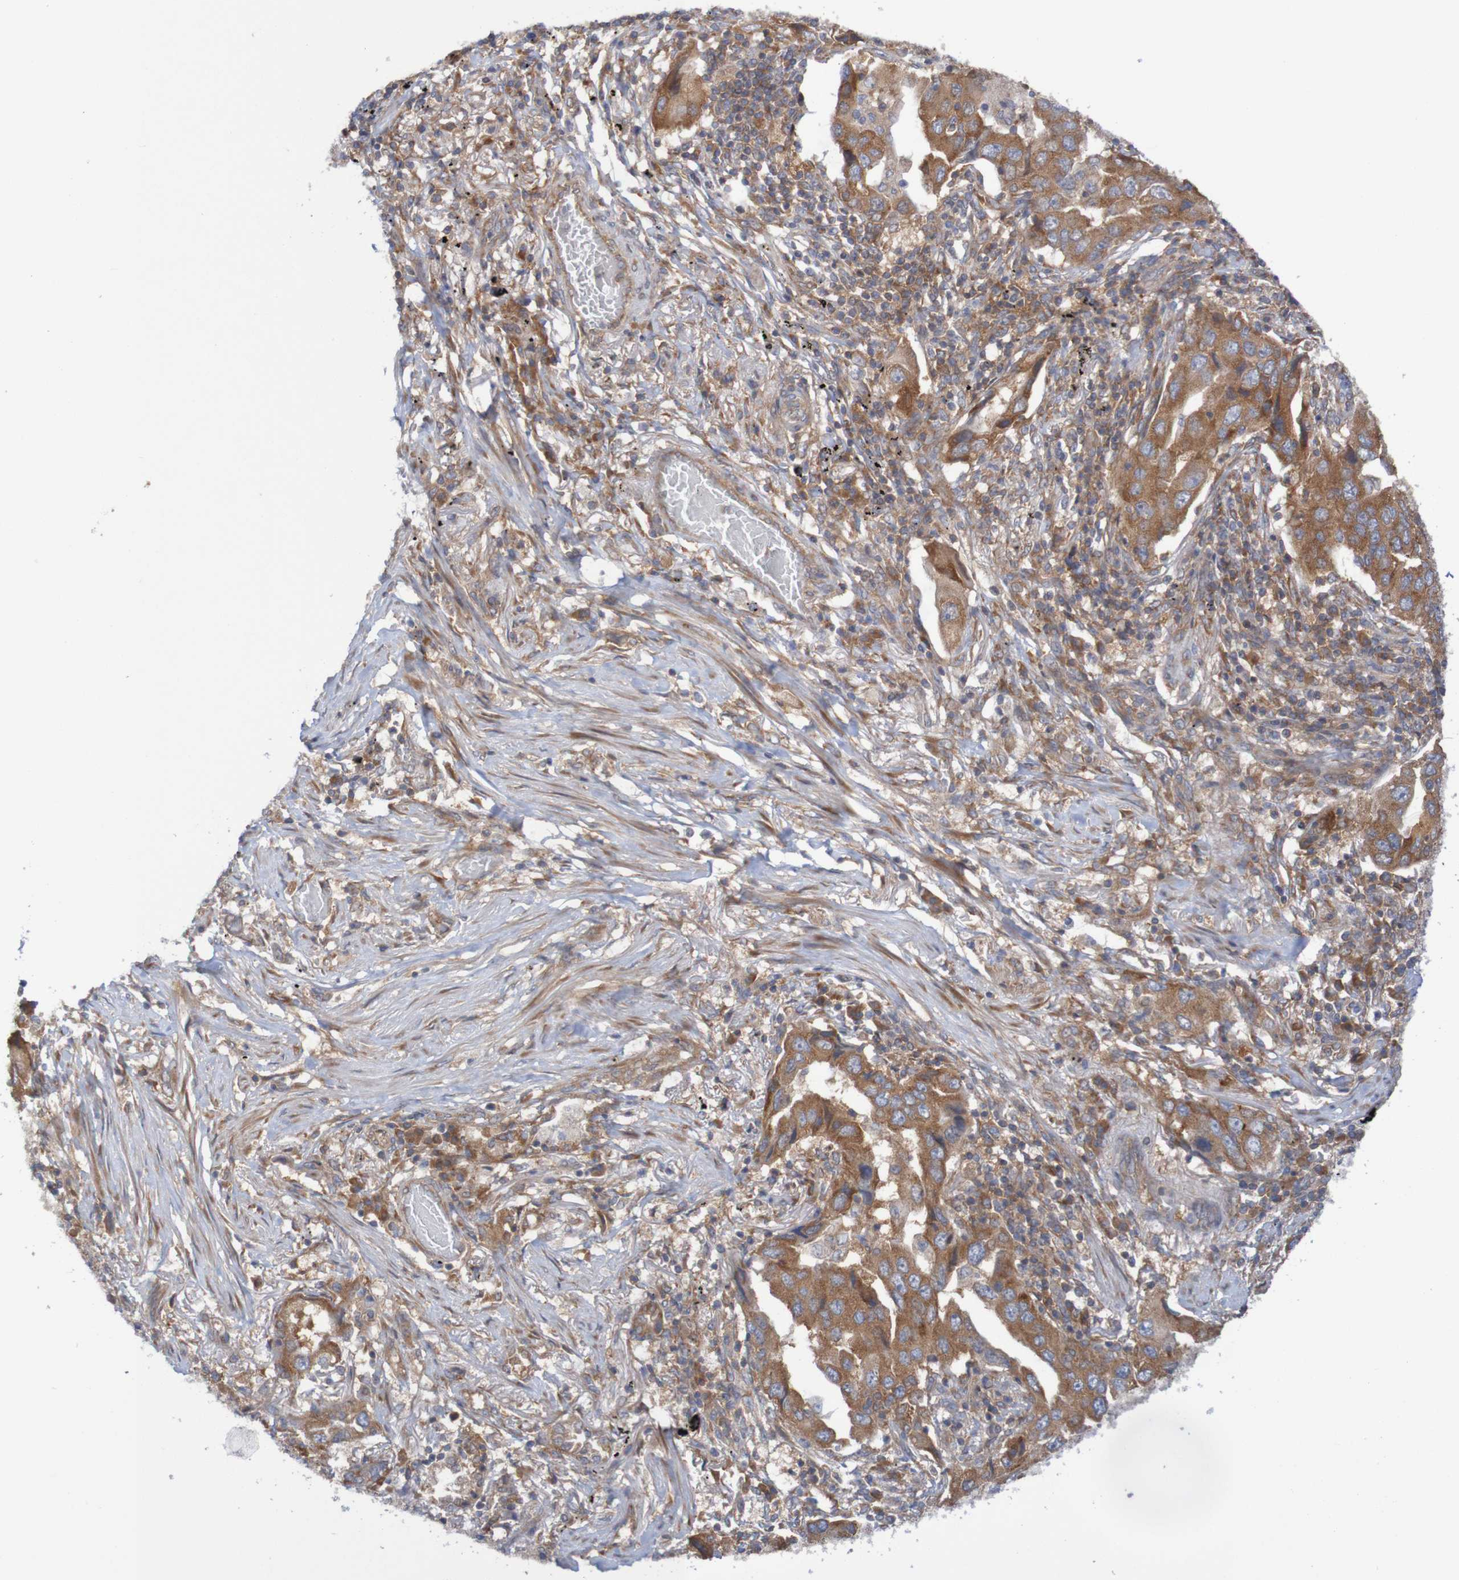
{"staining": {"intensity": "strong", "quantity": ">75%", "location": "cytoplasmic/membranous"}, "tissue": "lung cancer", "cell_type": "Tumor cells", "image_type": "cancer", "snomed": [{"axis": "morphology", "description": "Adenocarcinoma, NOS"}, {"axis": "topography", "description": "Lung"}], "caption": "Immunohistochemical staining of human lung cancer exhibits high levels of strong cytoplasmic/membranous protein staining in about >75% of tumor cells. (DAB (3,3'-diaminobenzidine) IHC, brown staining for protein, blue staining for nuclei).", "gene": "LRRC47", "patient": {"sex": "female", "age": 65}}